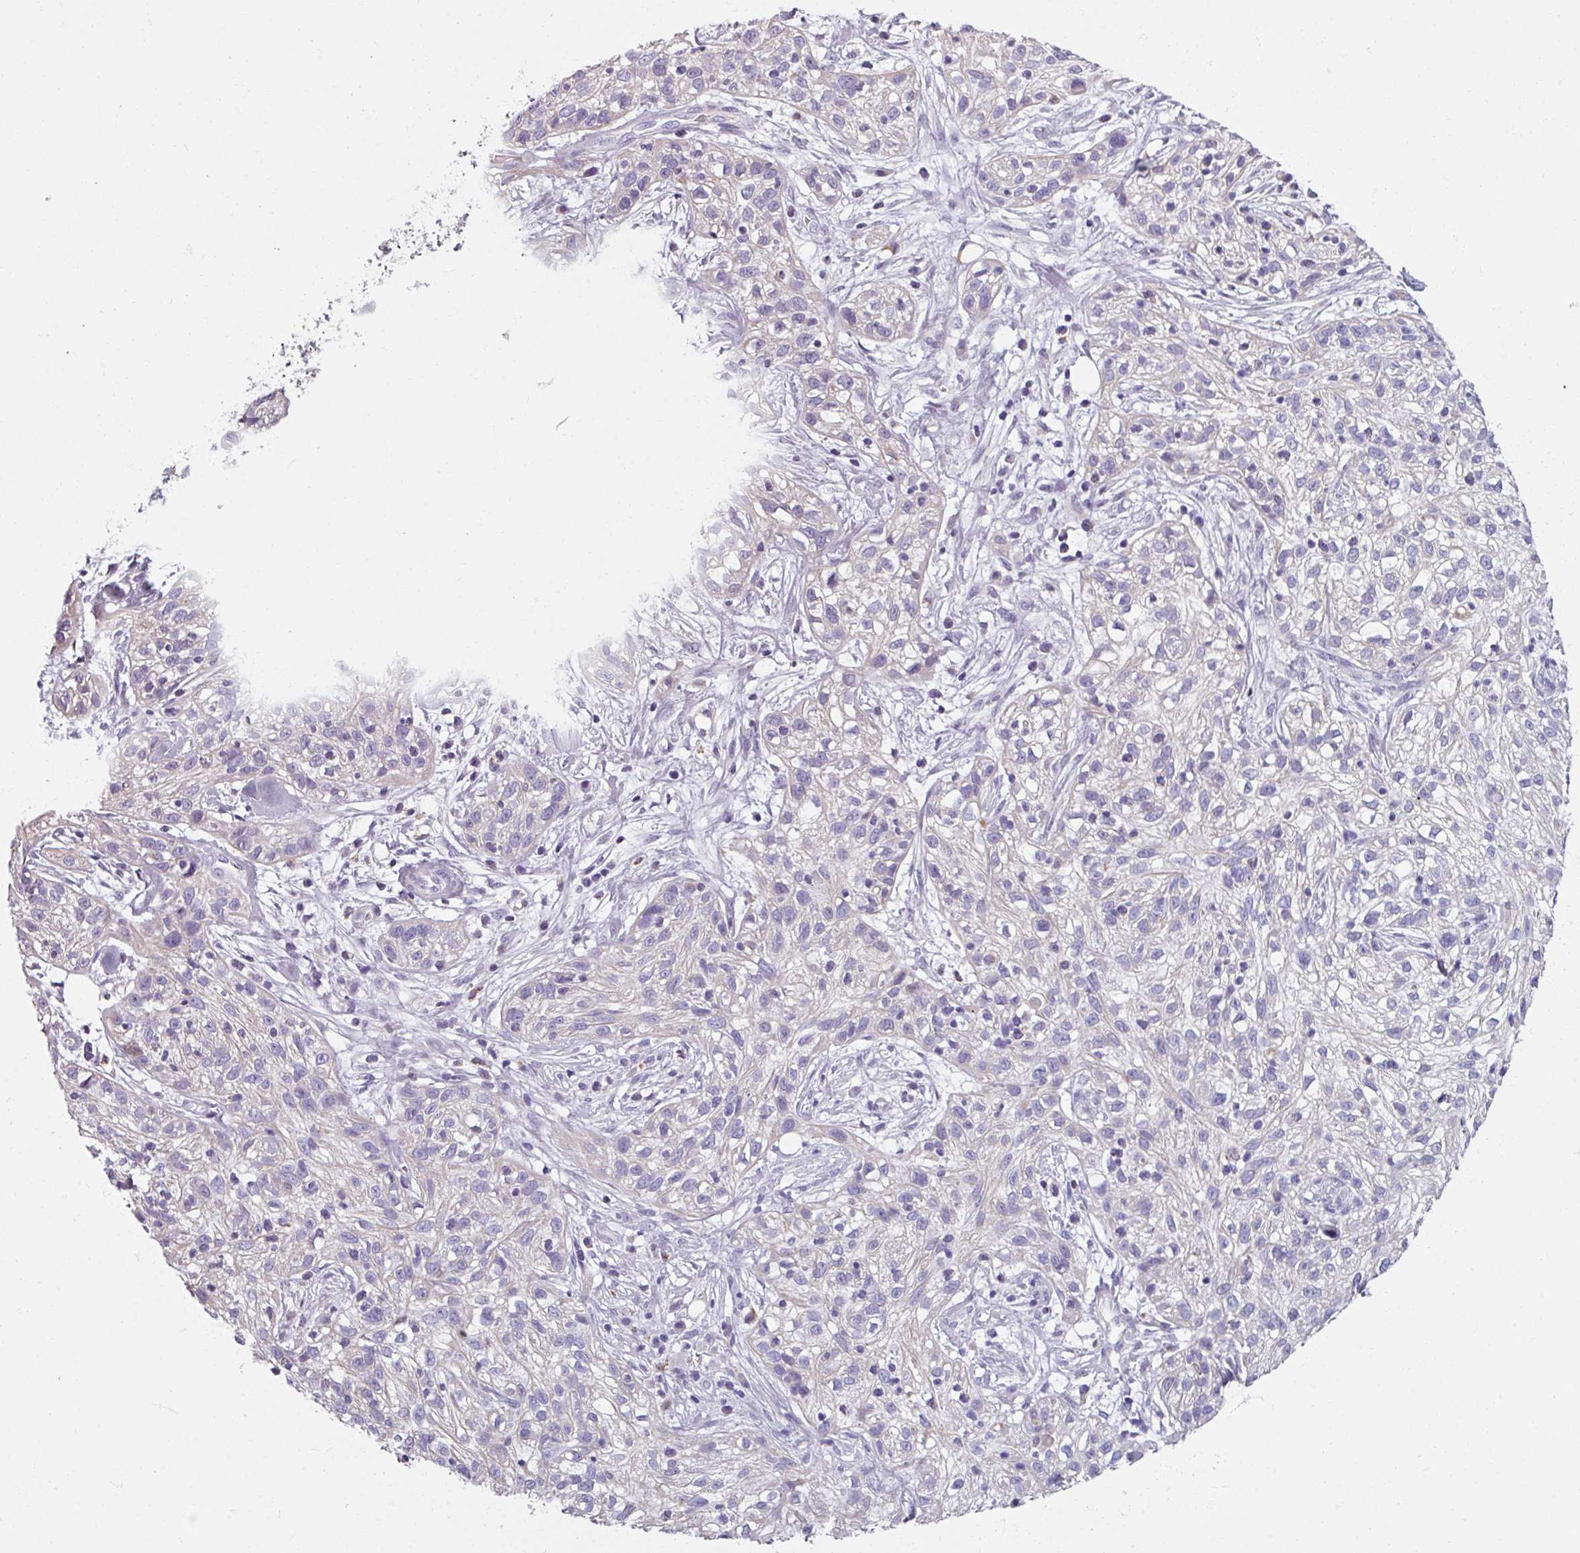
{"staining": {"intensity": "negative", "quantity": "none", "location": "none"}, "tissue": "skin cancer", "cell_type": "Tumor cells", "image_type": "cancer", "snomed": [{"axis": "morphology", "description": "Squamous cell carcinoma, NOS"}, {"axis": "topography", "description": "Skin"}], "caption": "The micrograph exhibits no significant staining in tumor cells of skin cancer (squamous cell carcinoma). (Stains: DAB (3,3'-diaminobenzidine) IHC with hematoxylin counter stain, Microscopy: brightfield microscopy at high magnification).", "gene": "SPESP1", "patient": {"sex": "male", "age": 82}}